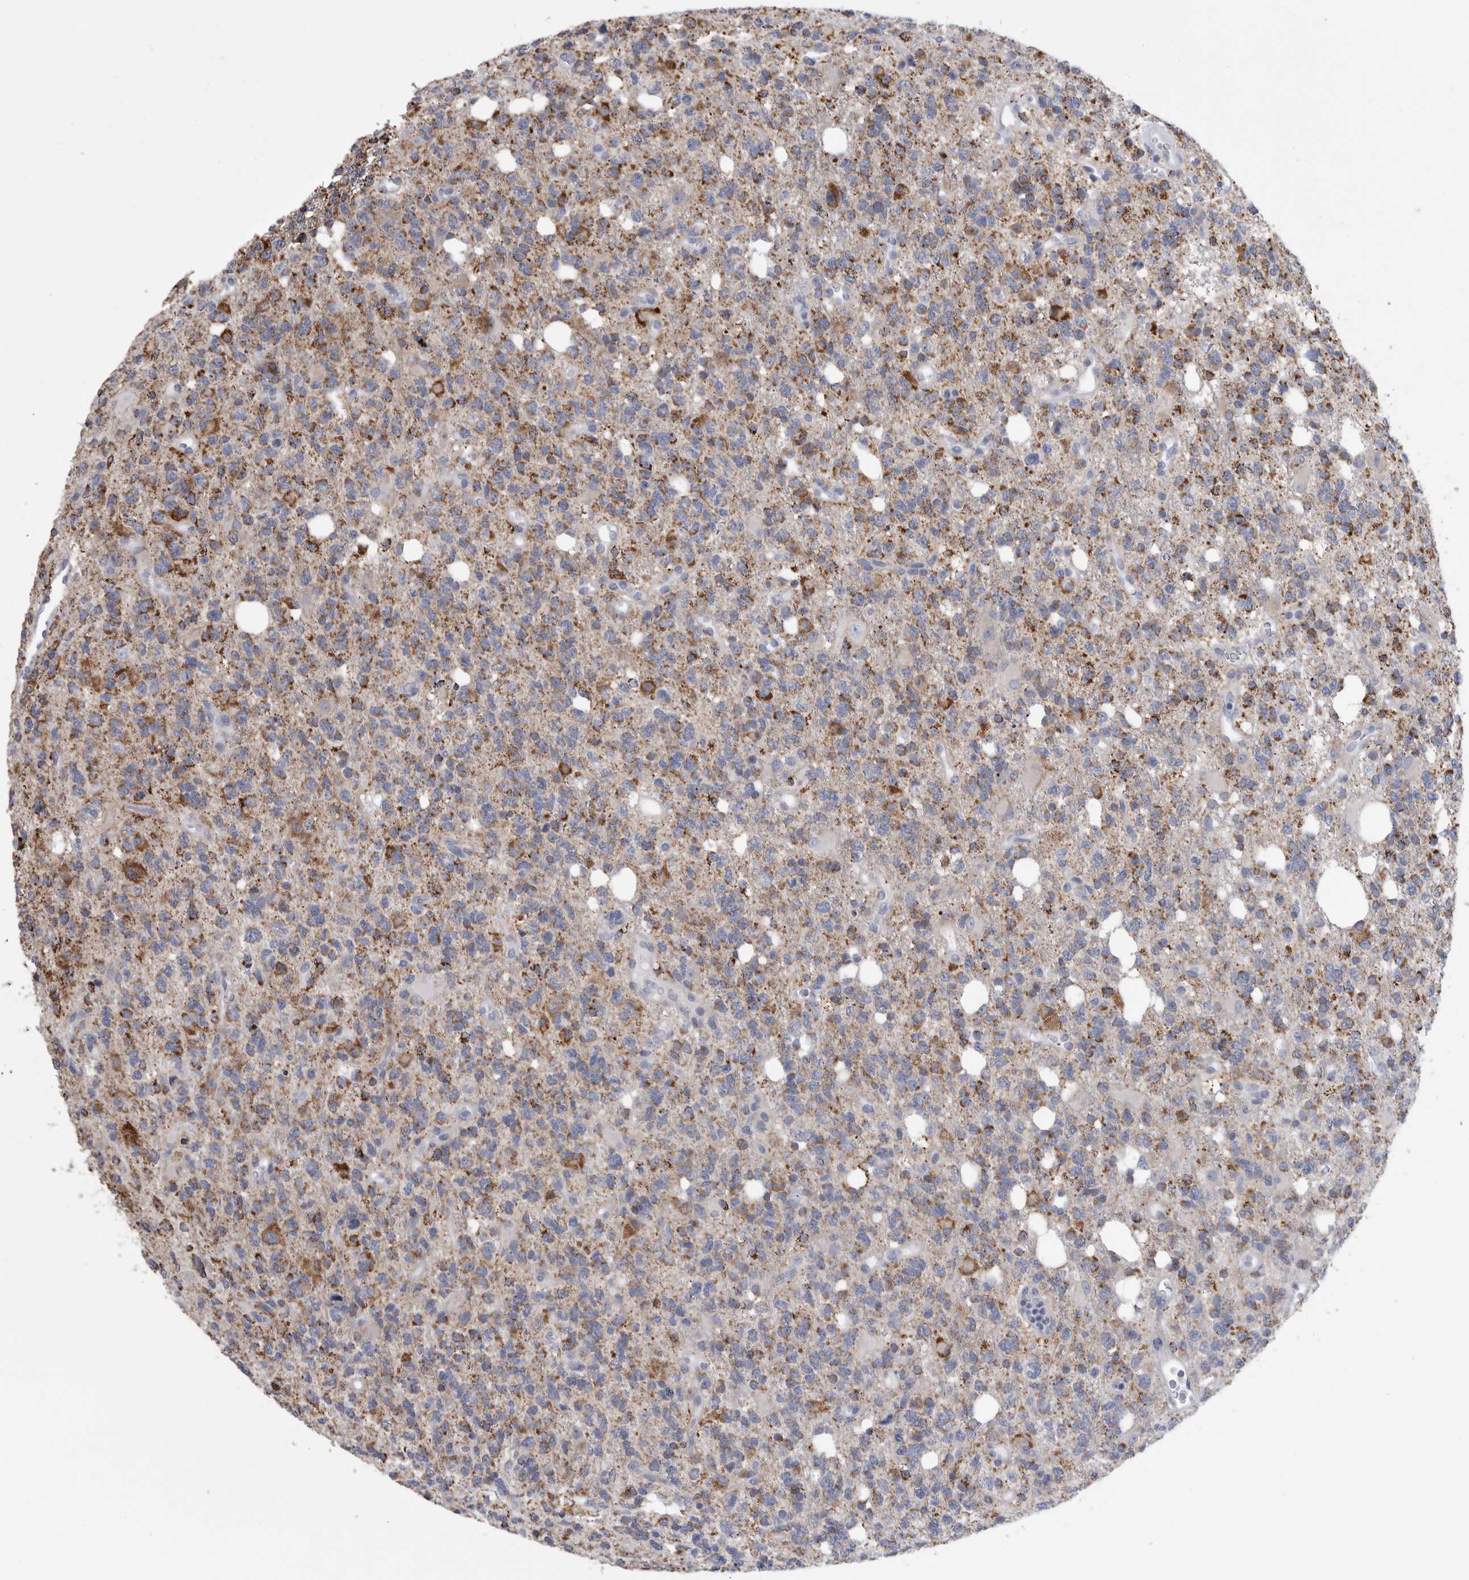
{"staining": {"intensity": "moderate", "quantity": "25%-75%", "location": "cytoplasmic/membranous"}, "tissue": "glioma", "cell_type": "Tumor cells", "image_type": "cancer", "snomed": [{"axis": "morphology", "description": "Glioma, malignant, High grade"}, {"axis": "topography", "description": "Brain"}], "caption": "Immunohistochemical staining of human glioma reveals medium levels of moderate cytoplasmic/membranous staining in approximately 25%-75% of tumor cells.", "gene": "GATM", "patient": {"sex": "female", "age": 62}}